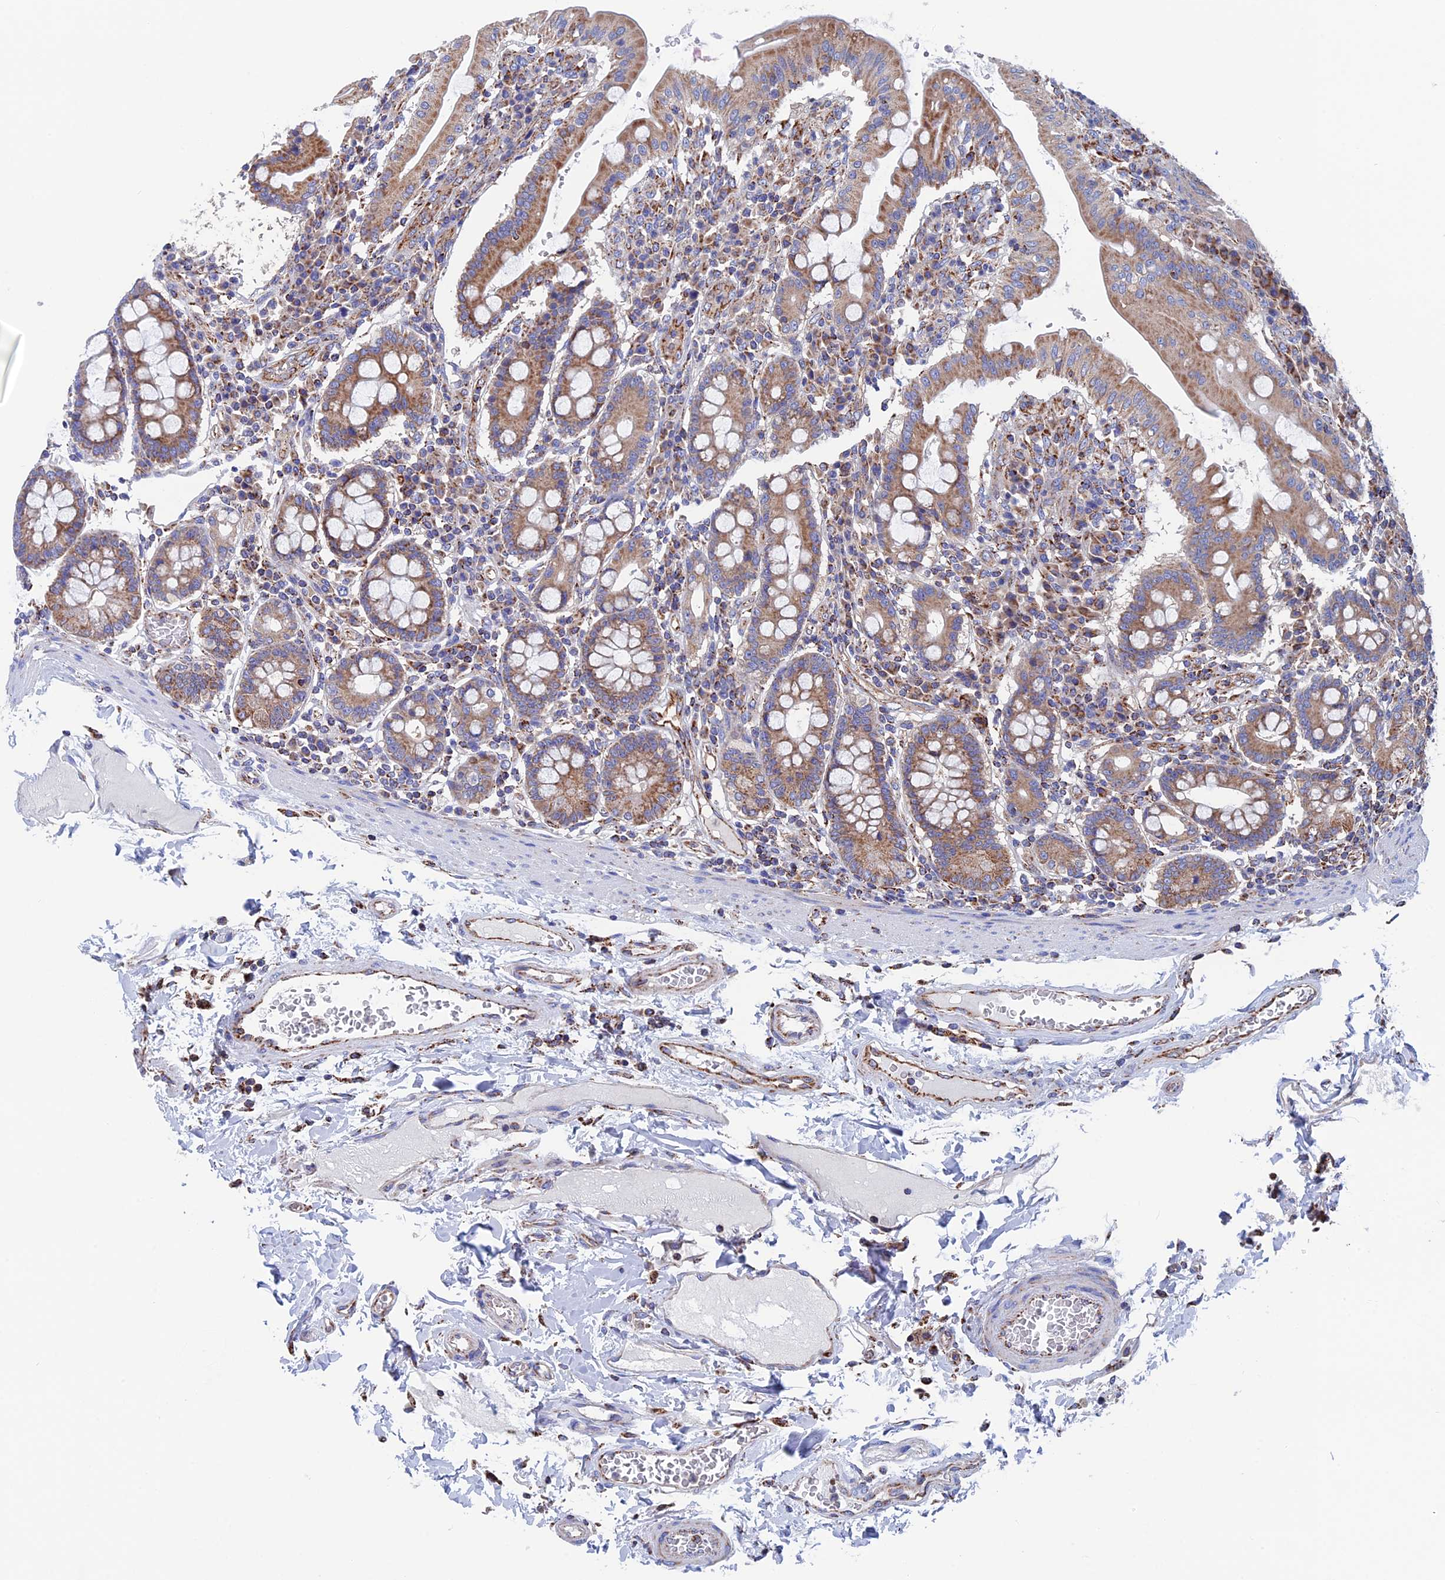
{"staining": {"intensity": "moderate", "quantity": ">75%", "location": "cytoplasmic/membranous"}, "tissue": "duodenum", "cell_type": "Glandular cells", "image_type": "normal", "snomed": [{"axis": "morphology", "description": "Normal tissue, NOS"}, {"axis": "morphology", "description": "Adenocarcinoma, NOS"}, {"axis": "topography", "description": "Pancreas"}, {"axis": "topography", "description": "Duodenum"}], "caption": "Immunohistochemical staining of unremarkable duodenum demonstrates moderate cytoplasmic/membranous protein staining in approximately >75% of glandular cells.", "gene": "WDR83", "patient": {"sex": "male", "age": 50}}